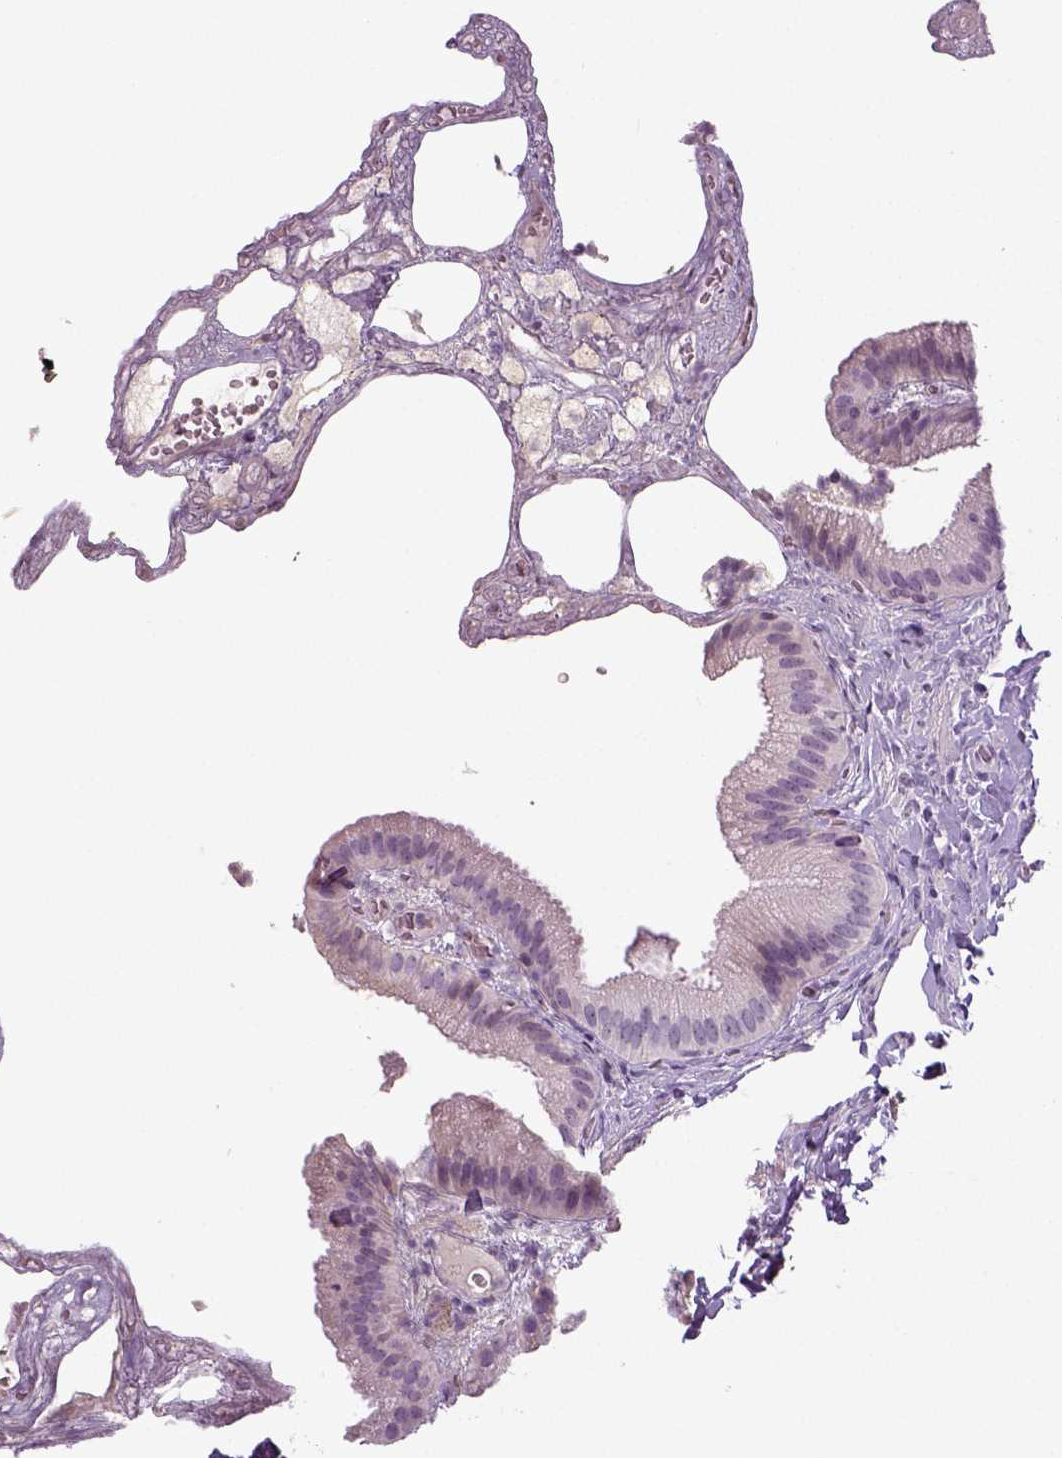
{"staining": {"intensity": "negative", "quantity": "none", "location": "none"}, "tissue": "gallbladder", "cell_type": "Glandular cells", "image_type": "normal", "snomed": [{"axis": "morphology", "description": "Normal tissue, NOS"}, {"axis": "topography", "description": "Gallbladder"}], "caption": "IHC of benign gallbladder shows no staining in glandular cells. (Brightfield microscopy of DAB immunohistochemistry at high magnification).", "gene": "NECAB1", "patient": {"sex": "female", "age": 63}}